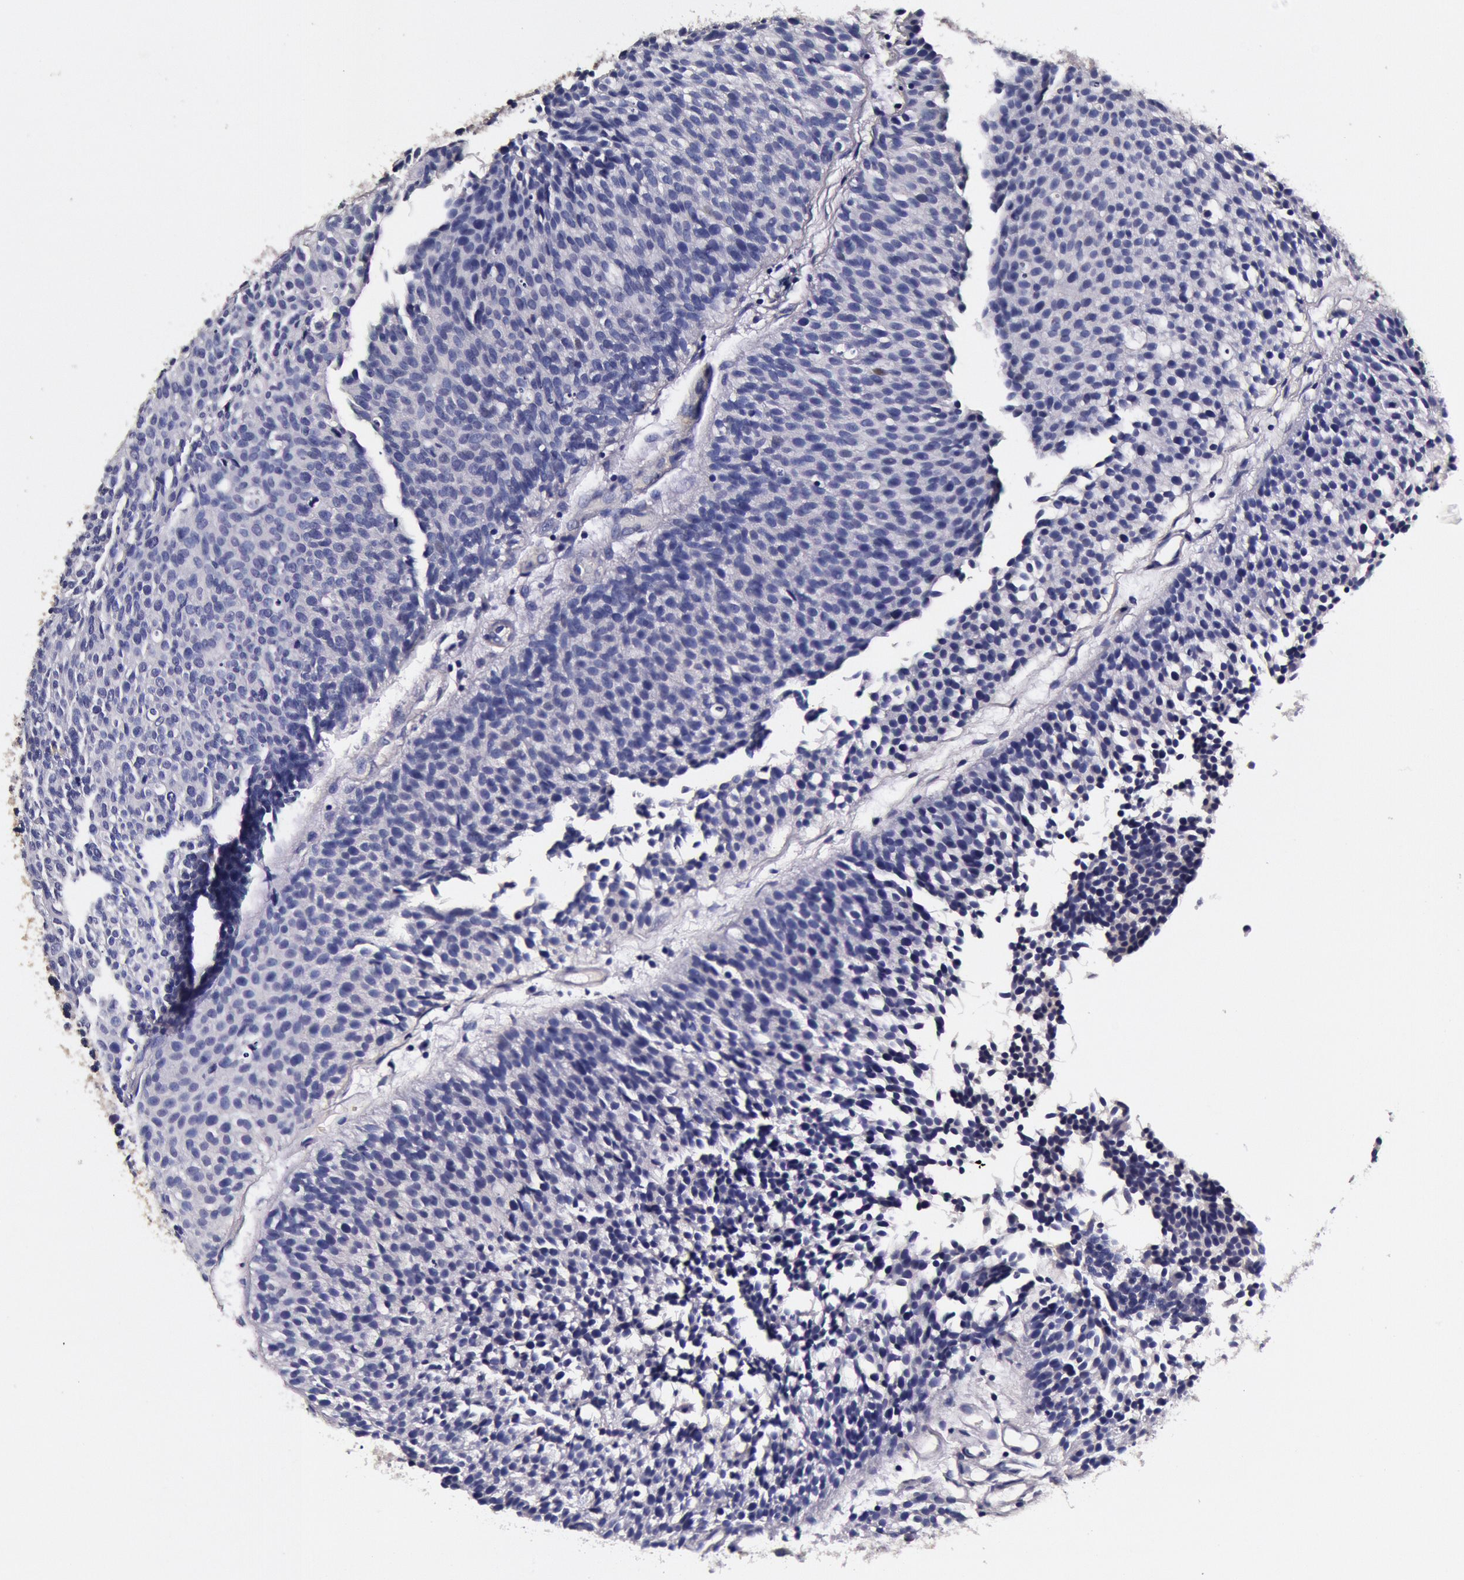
{"staining": {"intensity": "negative", "quantity": "none", "location": "none"}, "tissue": "urothelial cancer", "cell_type": "Tumor cells", "image_type": "cancer", "snomed": [{"axis": "morphology", "description": "Urothelial carcinoma, Low grade"}, {"axis": "topography", "description": "Urinary bladder"}], "caption": "High power microscopy photomicrograph of an immunohistochemistry micrograph of urothelial cancer, revealing no significant positivity in tumor cells. (DAB (3,3'-diaminobenzidine) immunohistochemistry visualized using brightfield microscopy, high magnification).", "gene": "CCDC22", "patient": {"sex": "male", "age": 85}}